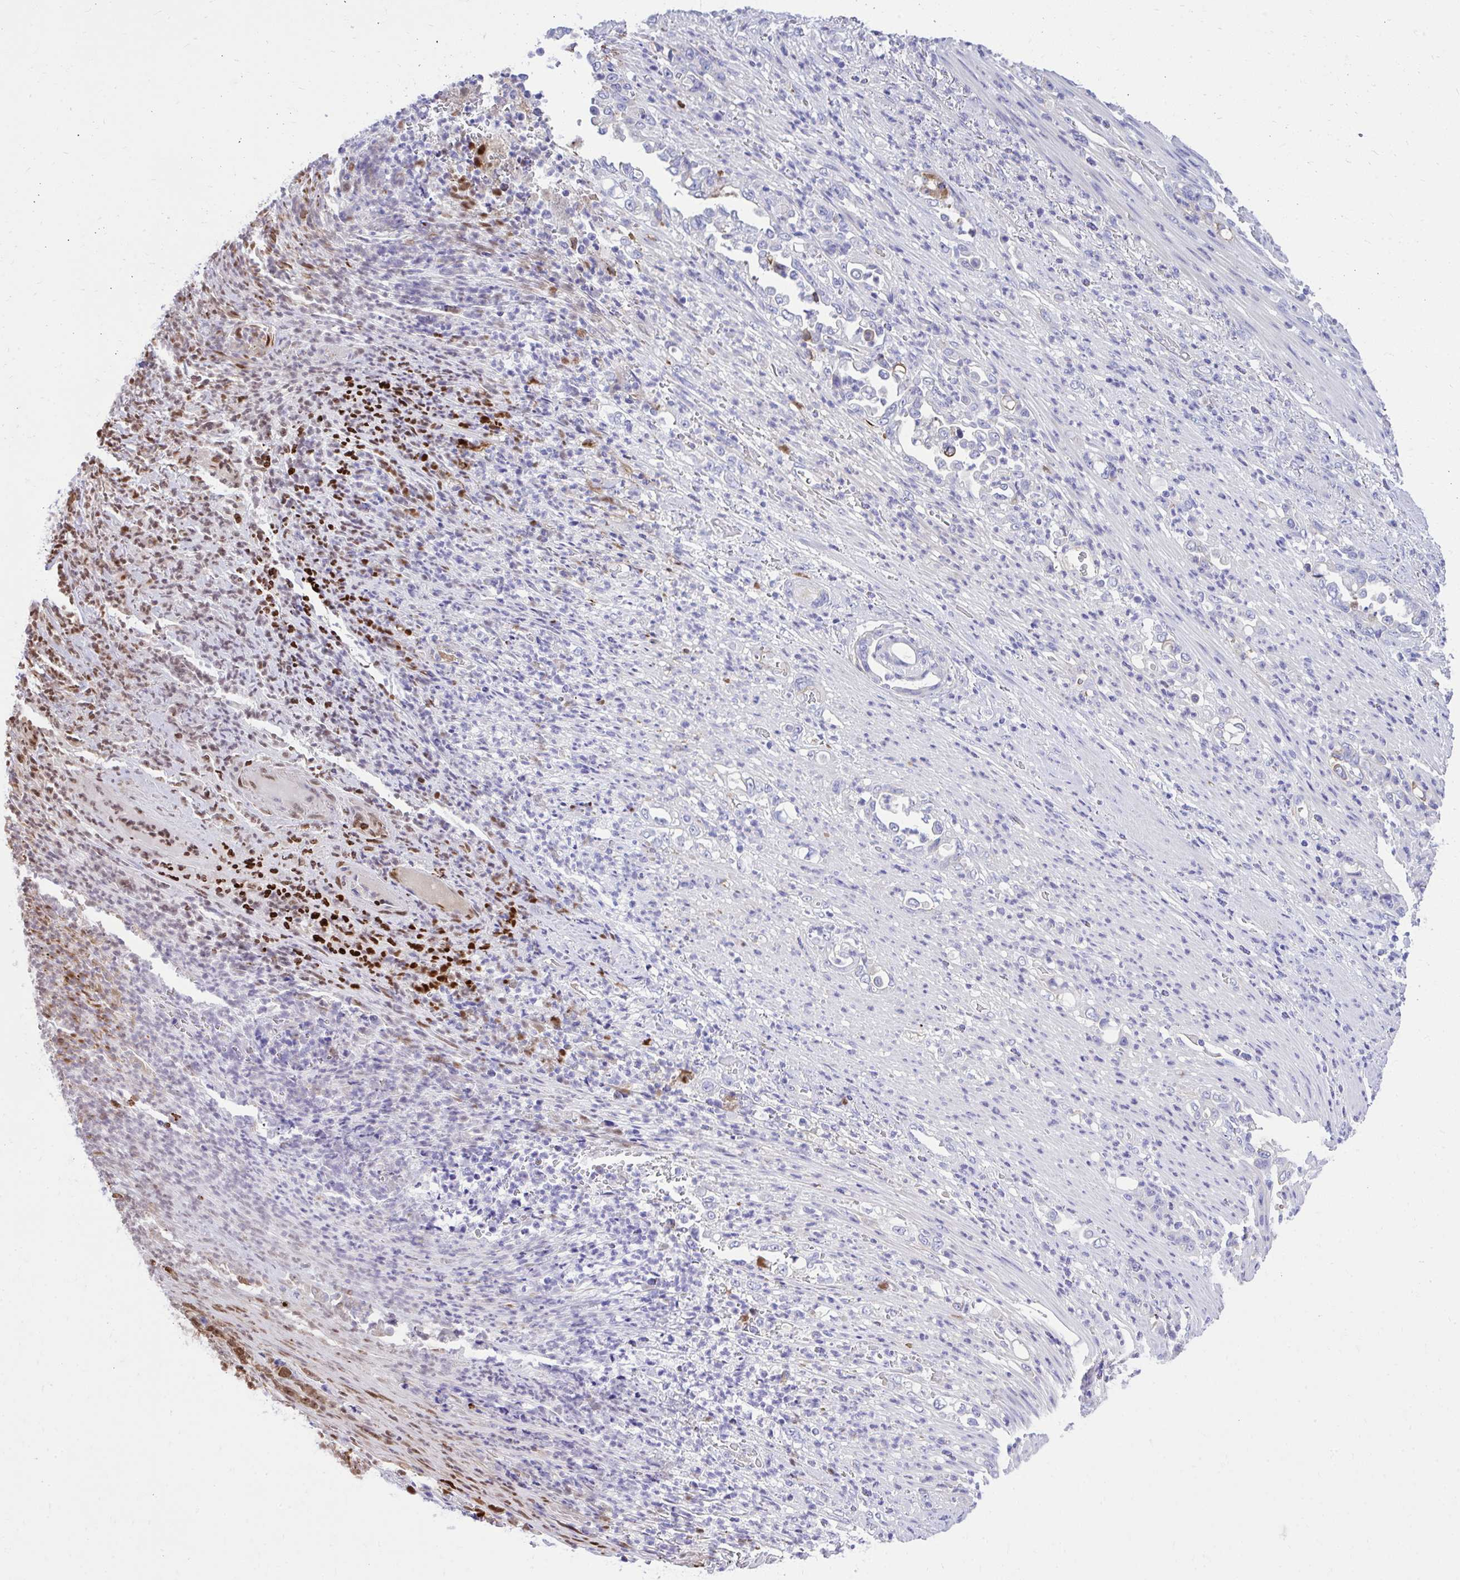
{"staining": {"intensity": "negative", "quantity": "none", "location": "none"}, "tissue": "stomach cancer", "cell_type": "Tumor cells", "image_type": "cancer", "snomed": [{"axis": "morphology", "description": "Normal tissue, NOS"}, {"axis": "morphology", "description": "Adenocarcinoma, NOS"}, {"axis": "topography", "description": "Stomach"}], "caption": "IHC of stomach cancer displays no positivity in tumor cells.", "gene": "HRG", "patient": {"sex": "female", "age": 79}}